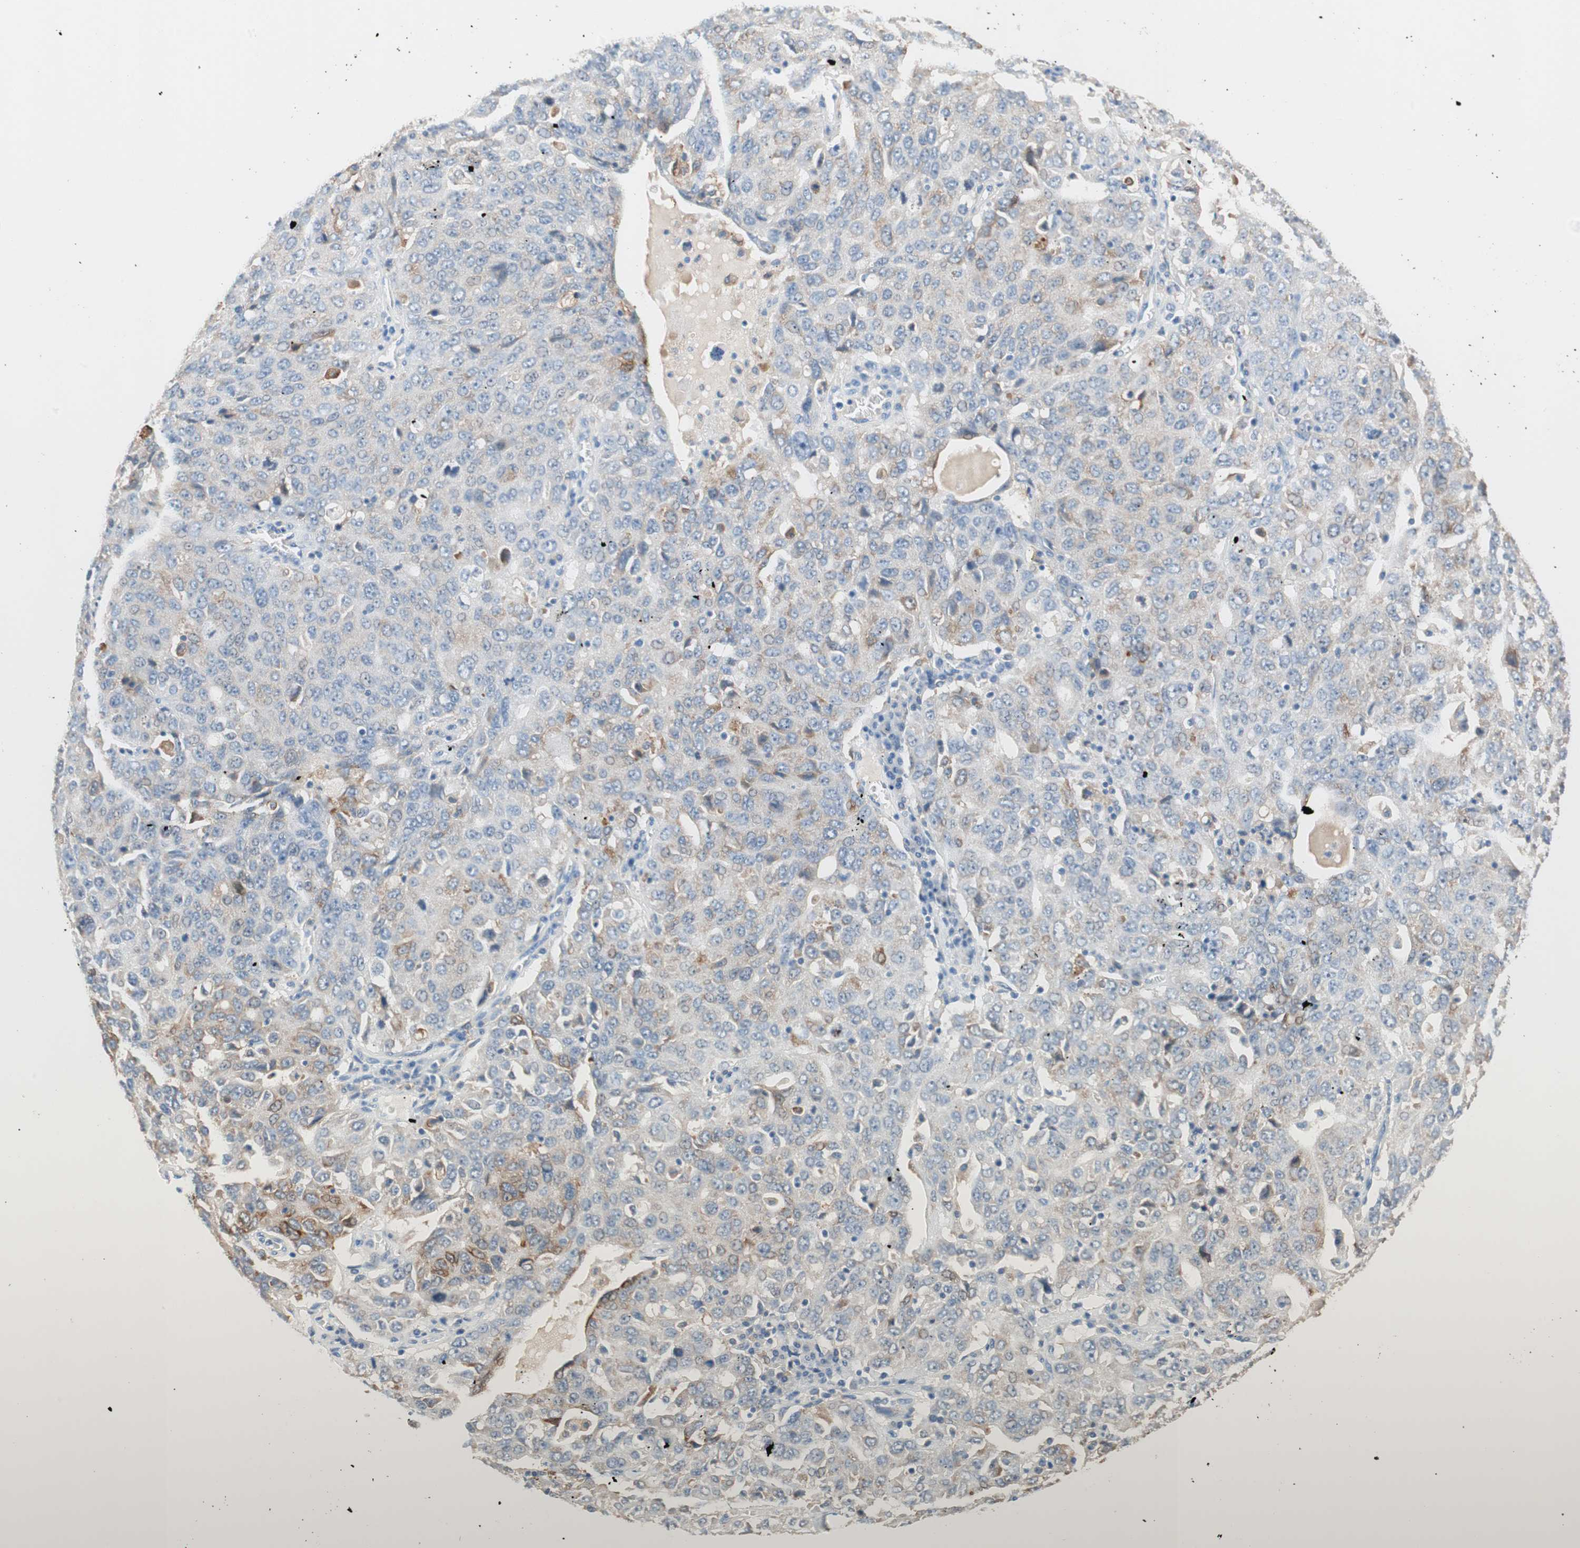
{"staining": {"intensity": "weak", "quantity": "25%-75%", "location": "cytoplasmic/membranous"}, "tissue": "ovarian cancer", "cell_type": "Tumor cells", "image_type": "cancer", "snomed": [{"axis": "morphology", "description": "Carcinoma, endometroid"}, {"axis": "topography", "description": "Ovary"}], "caption": "Immunohistochemistry of human ovarian cancer (endometroid carcinoma) shows low levels of weak cytoplasmic/membranous staining in about 25%-75% of tumor cells. The staining is performed using DAB brown chromogen to label protein expression. The nuclei are counter-stained blue using hematoxylin.", "gene": "GLUL", "patient": {"sex": "female", "age": 62}}